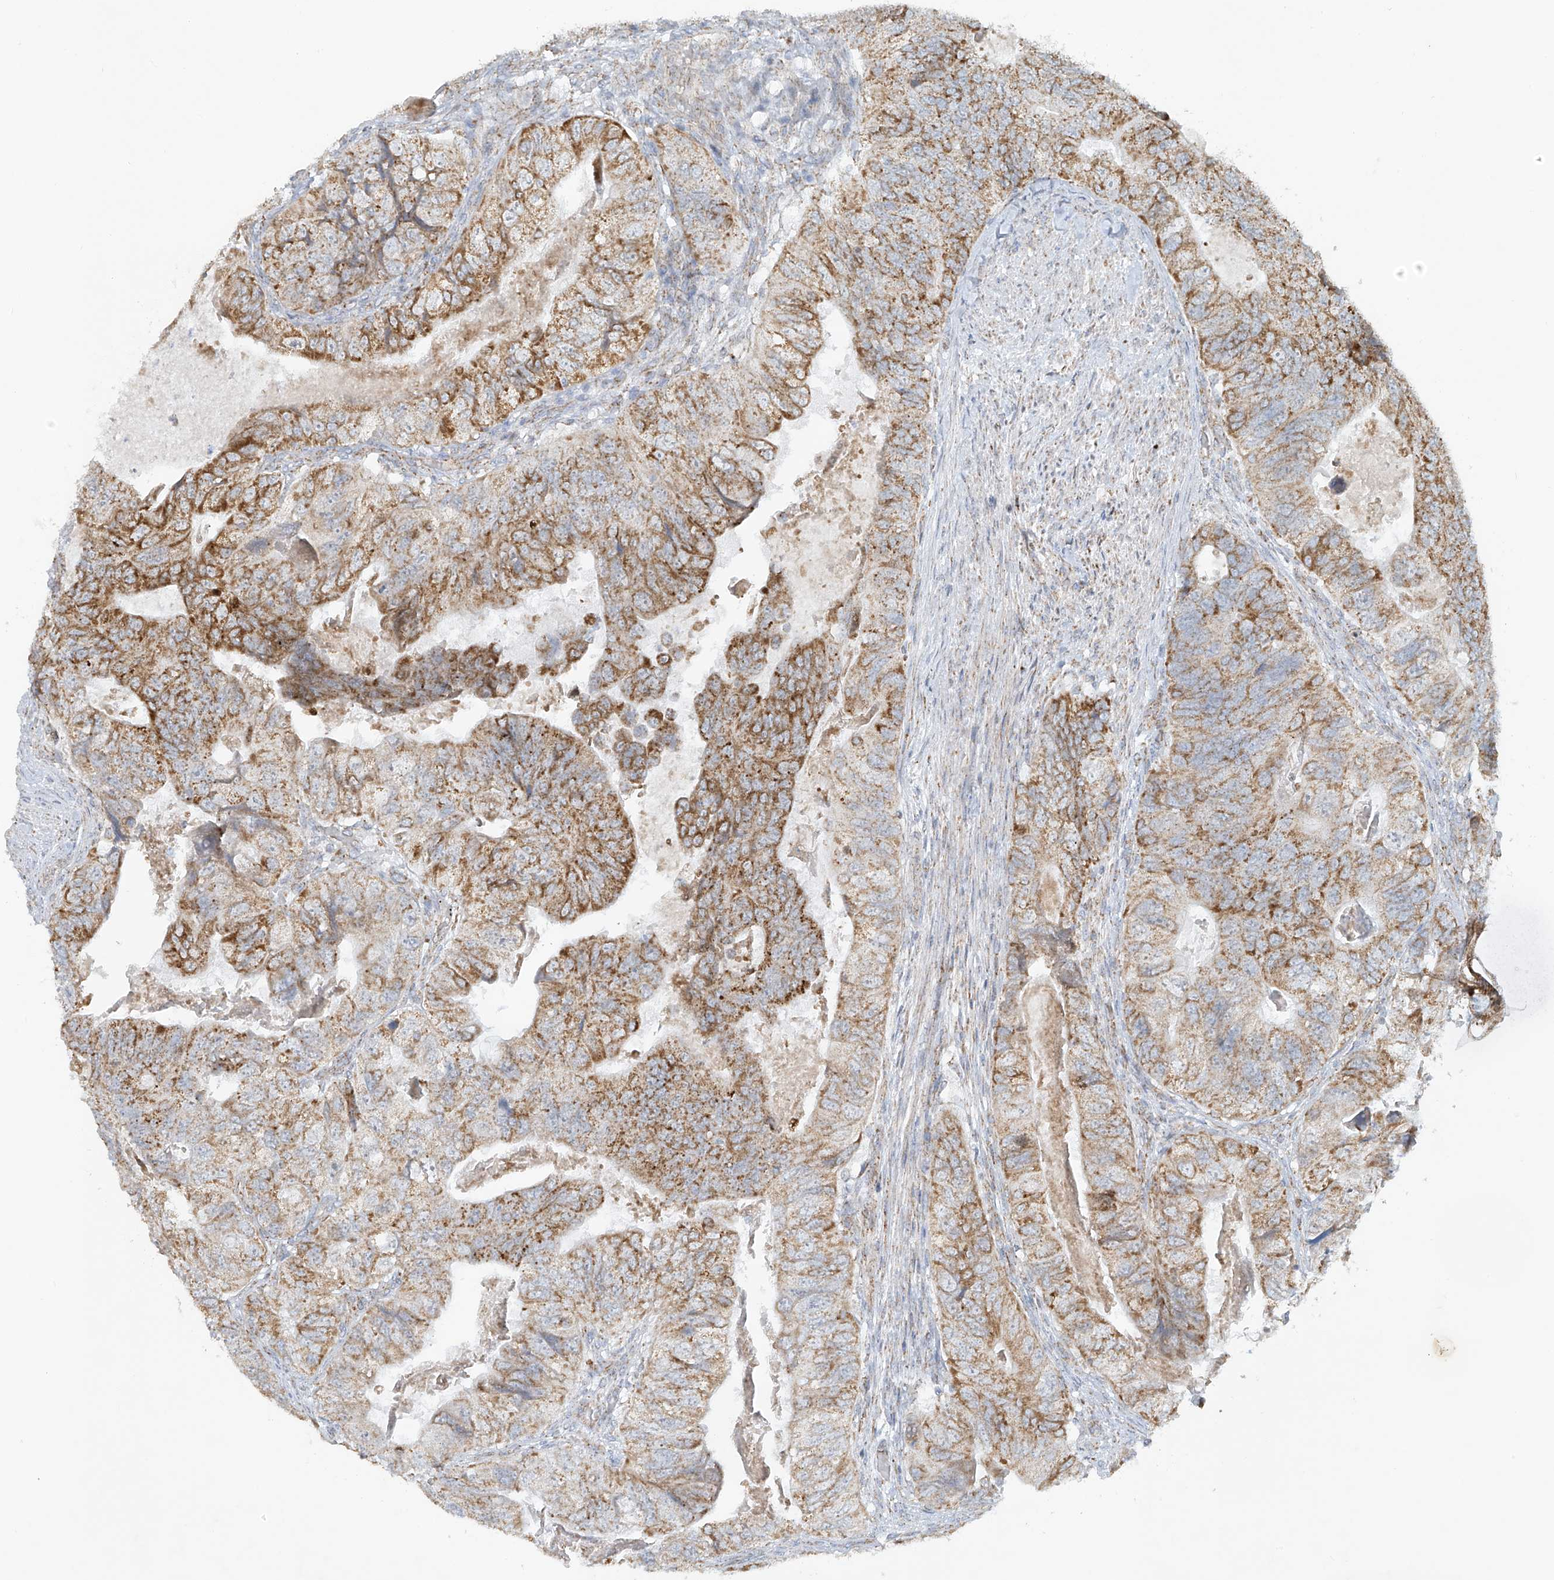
{"staining": {"intensity": "moderate", "quantity": ">75%", "location": "cytoplasmic/membranous"}, "tissue": "colorectal cancer", "cell_type": "Tumor cells", "image_type": "cancer", "snomed": [{"axis": "morphology", "description": "Adenocarcinoma, NOS"}, {"axis": "topography", "description": "Rectum"}], "caption": "Human adenocarcinoma (colorectal) stained with a protein marker displays moderate staining in tumor cells.", "gene": "SMDT1", "patient": {"sex": "male", "age": 63}}